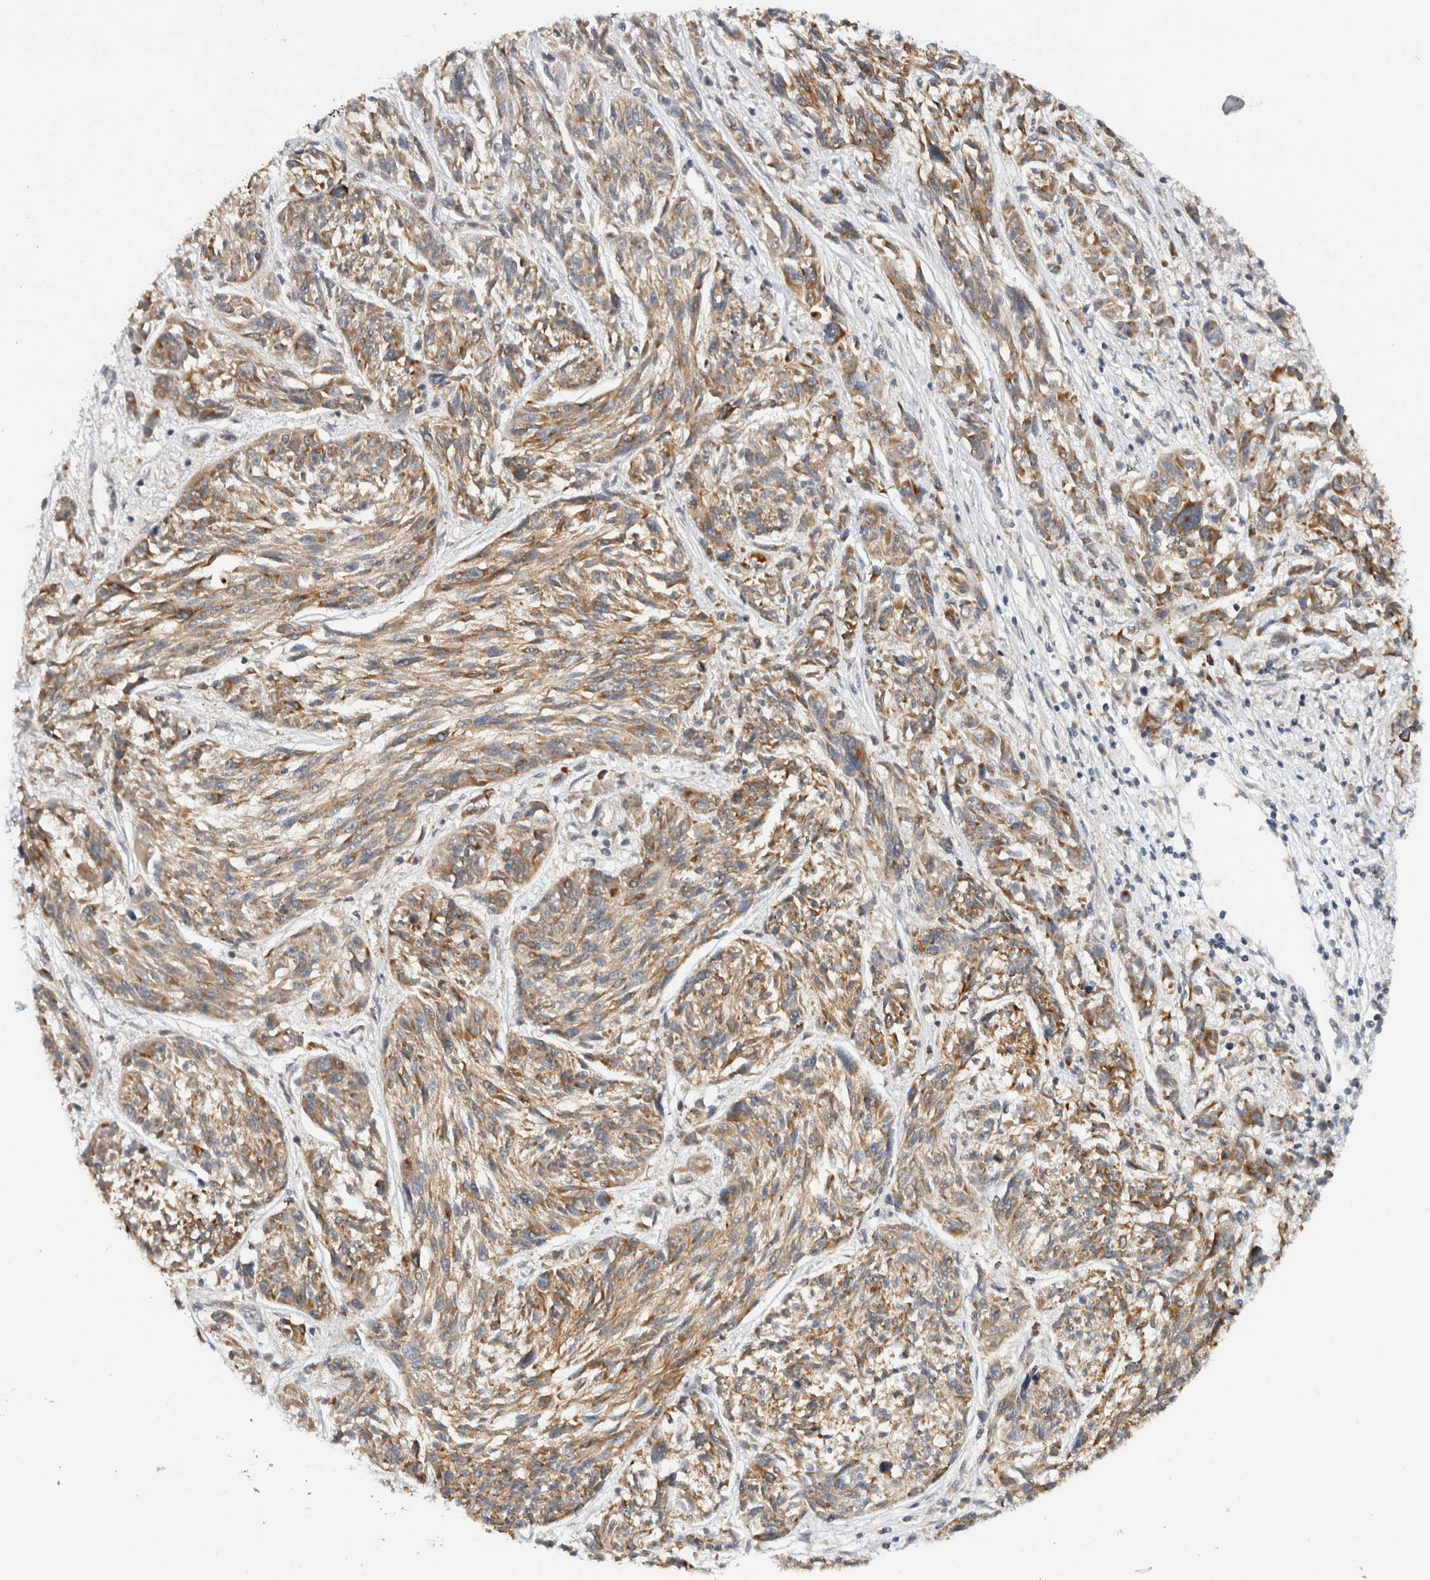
{"staining": {"intensity": "moderate", "quantity": ">75%", "location": "cytoplasmic/membranous"}, "tissue": "melanoma", "cell_type": "Tumor cells", "image_type": "cancer", "snomed": [{"axis": "morphology", "description": "Malignant melanoma, NOS"}, {"axis": "topography", "description": "Skin"}], "caption": "Melanoma tissue shows moderate cytoplasmic/membranous staining in approximately >75% of tumor cells", "gene": "CMC2", "patient": {"sex": "male", "age": 53}}